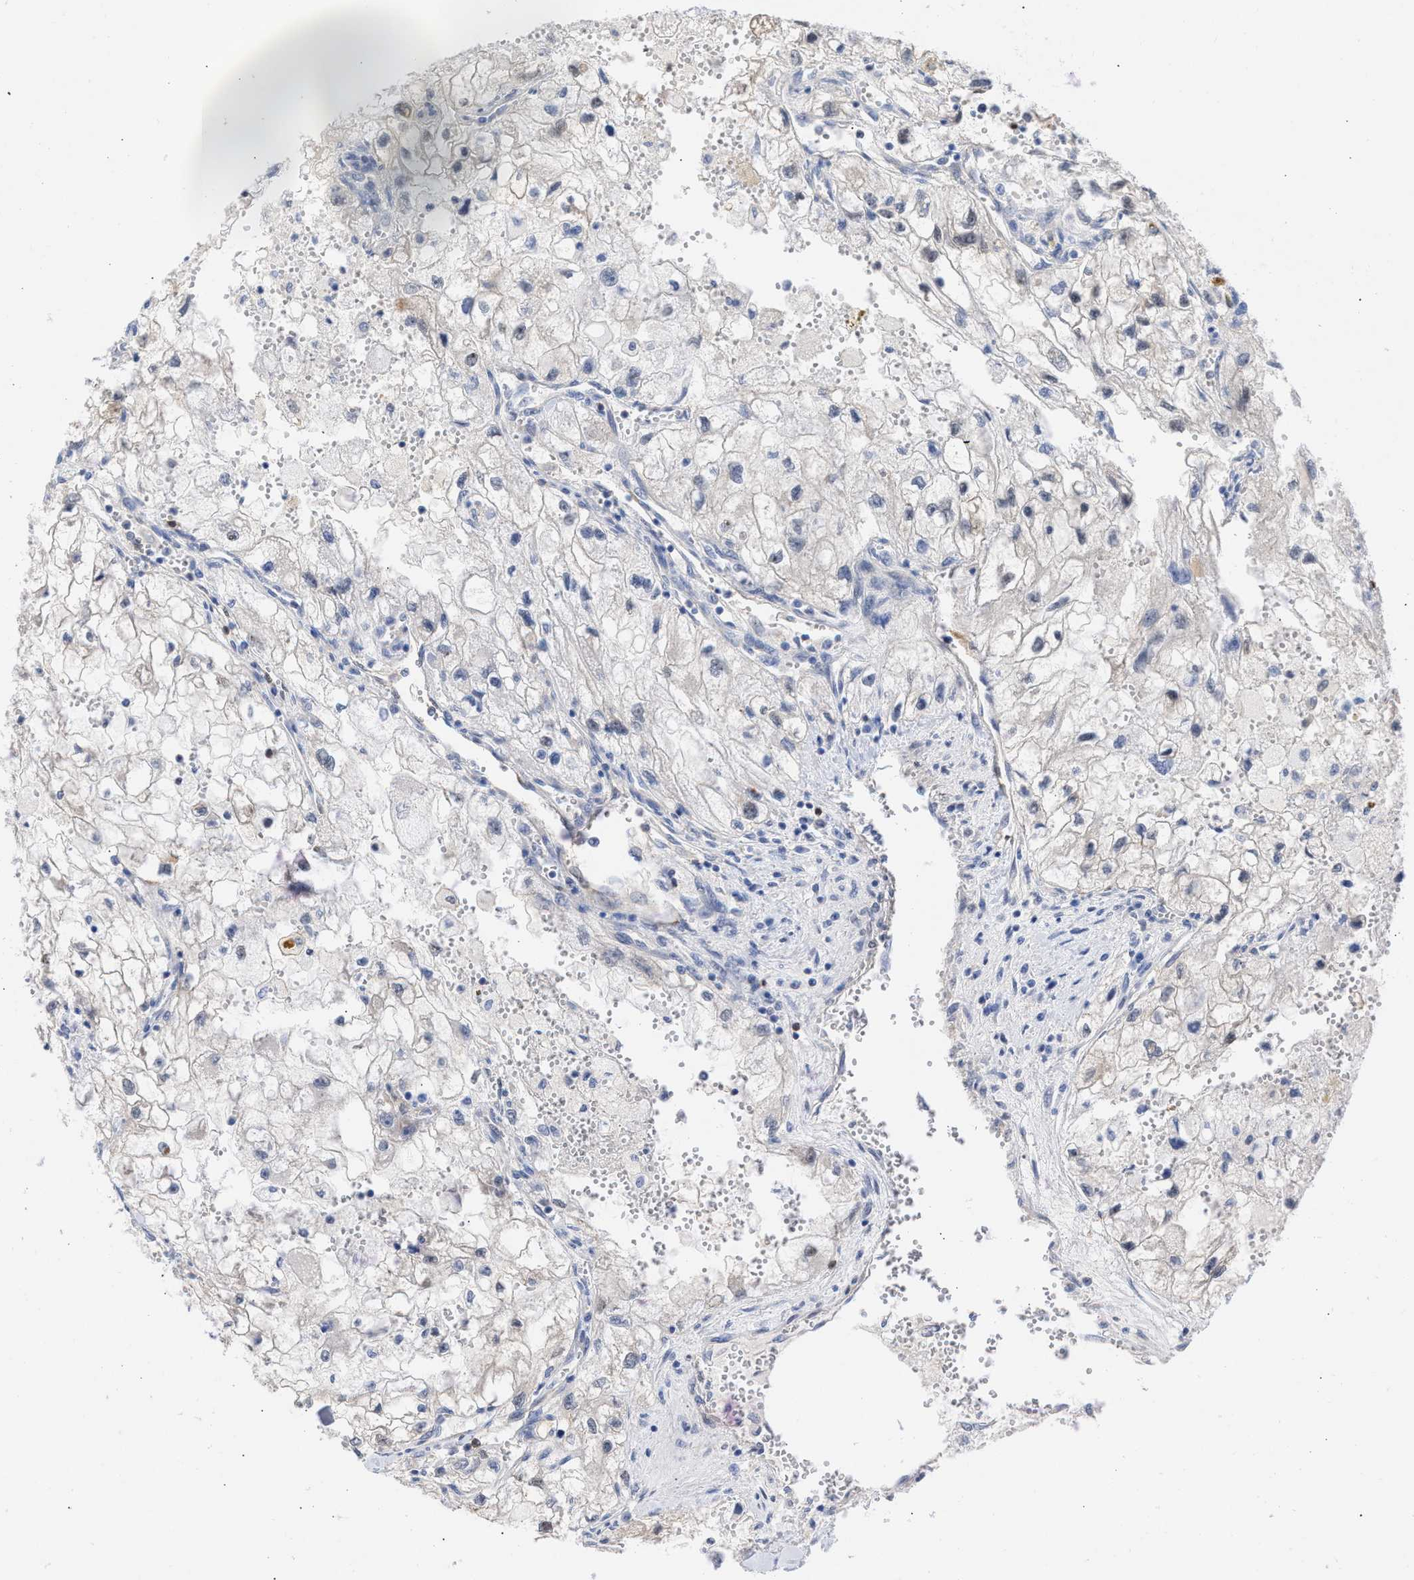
{"staining": {"intensity": "weak", "quantity": "<25%", "location": "cytoplasmic/membranous"}, "tissue": "renal cancer", "cell_type": "Tumor cells", "image_type": "cancer", "snomed": [{"axis": "morphology", "description": "Adenocarcinoma, NOS"}, {"axis": "topography", "description": "Kidney"}], "caption": "The immunohistochemistry micrograph has no significant positivity in tumor cells of renal adenocarcinoma tissue.", "gene": "THRA", "patient": {"sex": "female", "age": 70}}